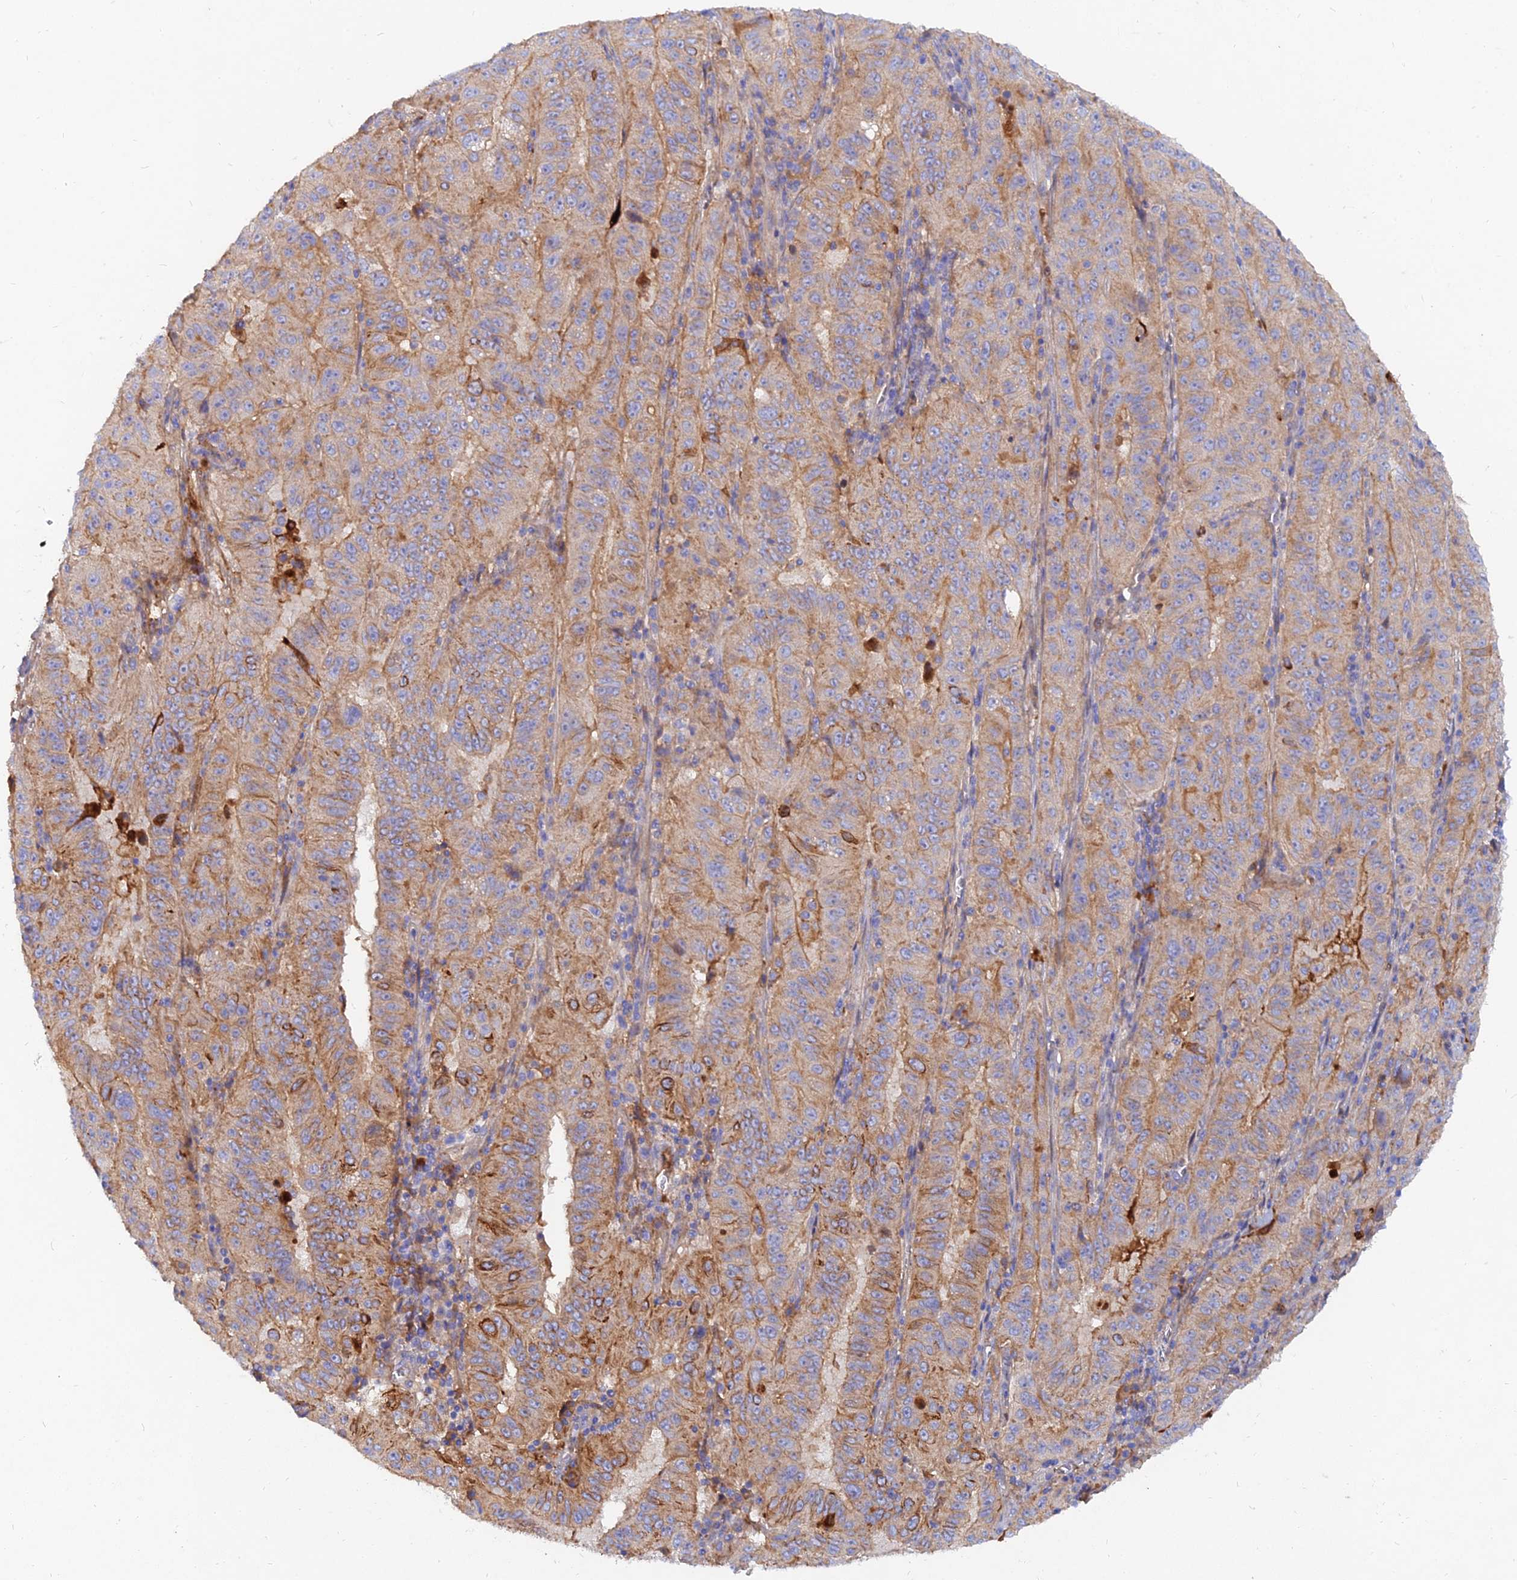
{"staining": {"intensity": "moderate", "quantity": "25%-75%", "location": "cytoplasmic/membranous"}, "tissue": "pancreatic cancer", "cell_type": "Tumor cells", "image_type": "cancer", "snomed": [{"axis": "morphology", "description": "Adenocarcinoma, NOS"}, {"axis": "topography", "description": "Pancreas"}], "caption": "Immunohistochemical staining of human pancreatic cancer (adenocarcinoma) exhibits medium levels of moderate cytoplasmic/membranous protein positivity in approximately 25%-75% of tumor cells. (Stains: DAB (3,3'-diaminobenzidine) in brown, nuclei in blue, Microscopy: brightfield microscopy at high magnification).", "gene": "MROH1", "patient": {"sex": "male", "age": 63}}